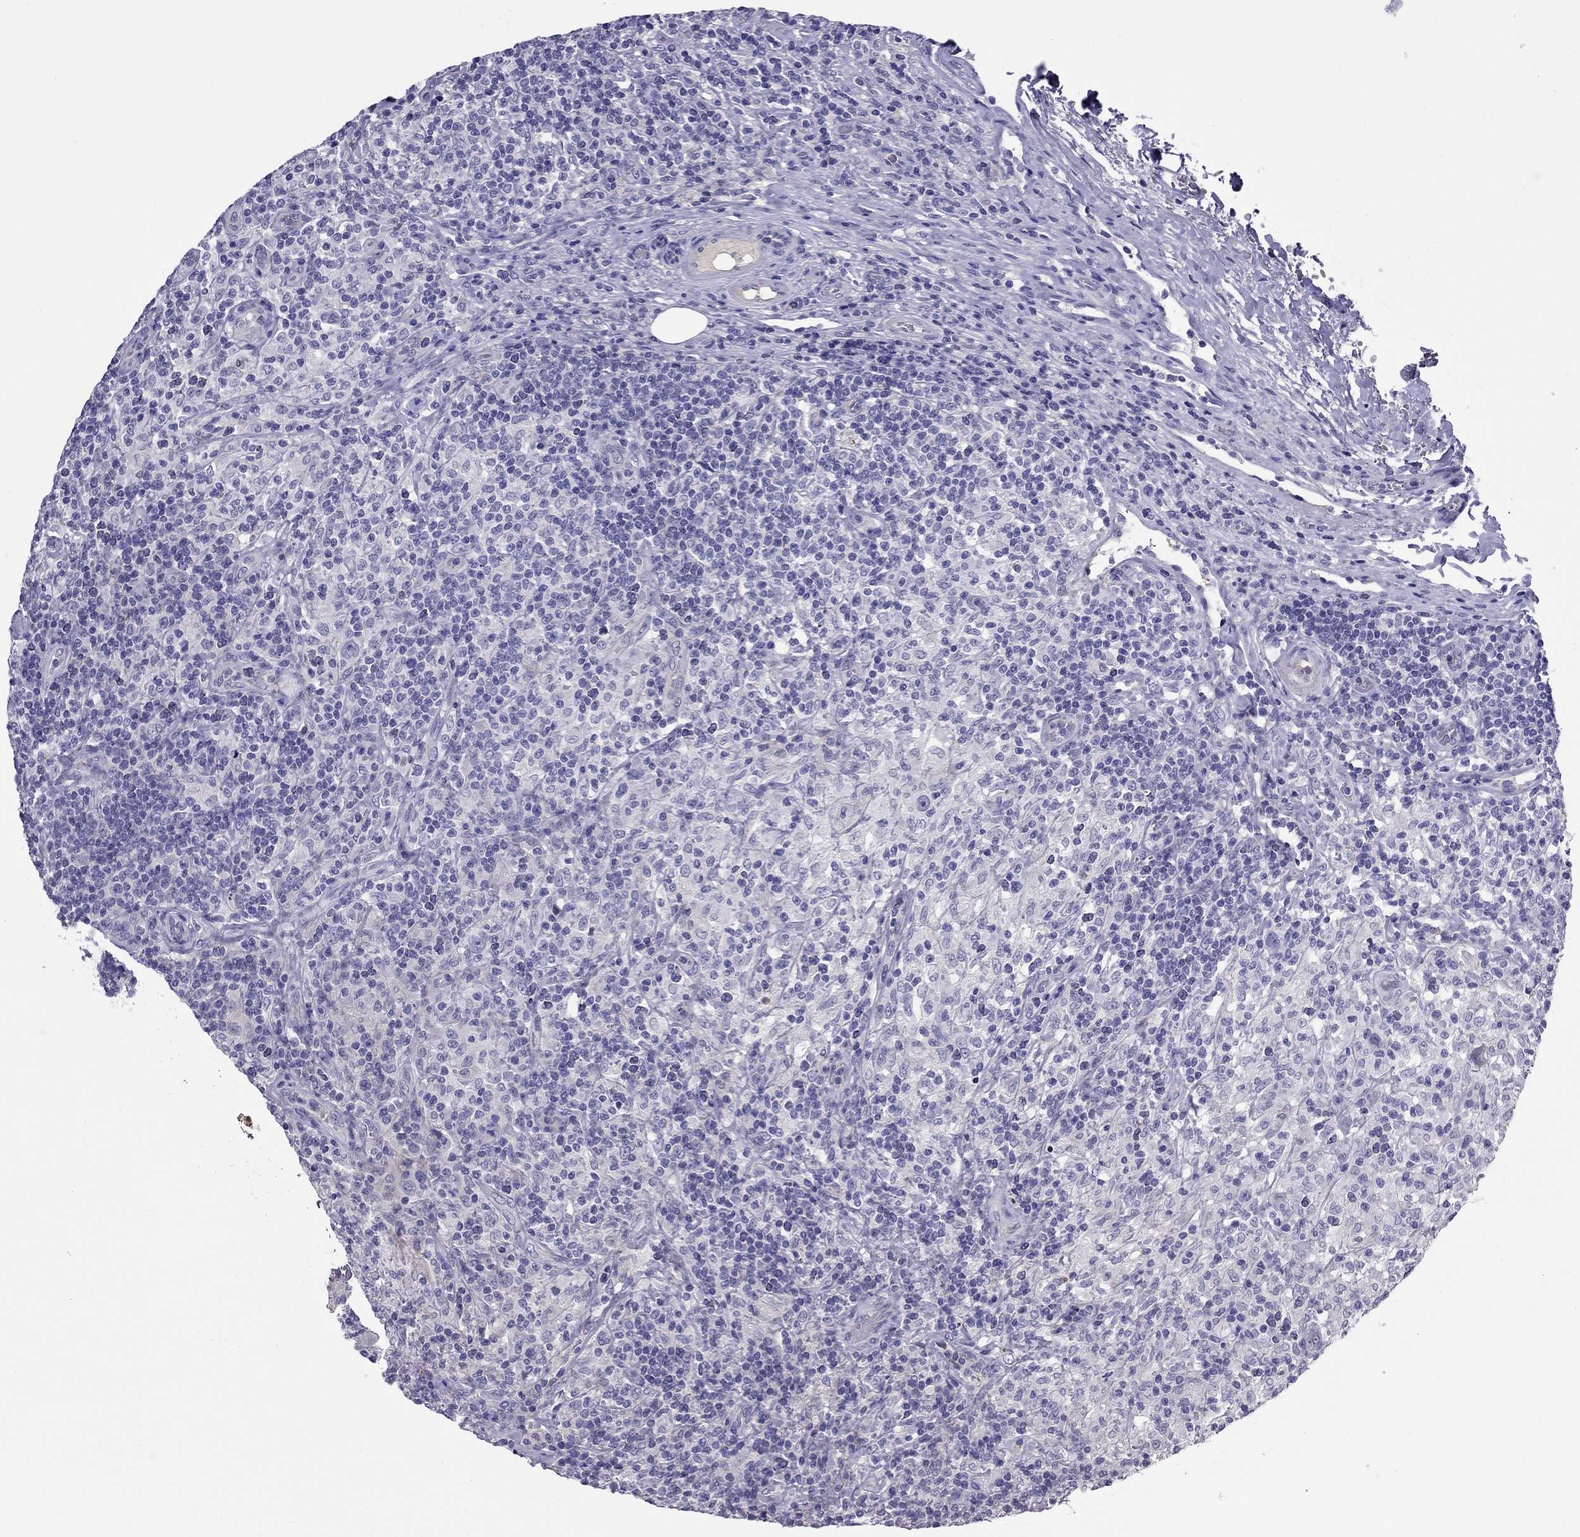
{"staining": {"intensity": "negative", "quantity": "none", "location": "none"}, "tissue": "lymphoma", "cell_type": "Tumor cells", "image_type": "cancer", "snomed": [{"axis": "morphology", "description": "Hodgkin's disease, NOS"}, {"axis": "topography", "description": "Lymph node"}], "caption": "High power microscopy histopathology image of an immunohistochemistry (IHC) photomicrograph of lymphoma, revealing no significant positivity in tumor cells. (Stains: DAB (3,3'-diaminobenzidine) immunohistochemistry (IHC) with hematoxylin counter stain, Microscopy: brightfield microscopy at high magnification).", "gene": "TBC1D21", "patient": {"sex": "male", "age": 70}}